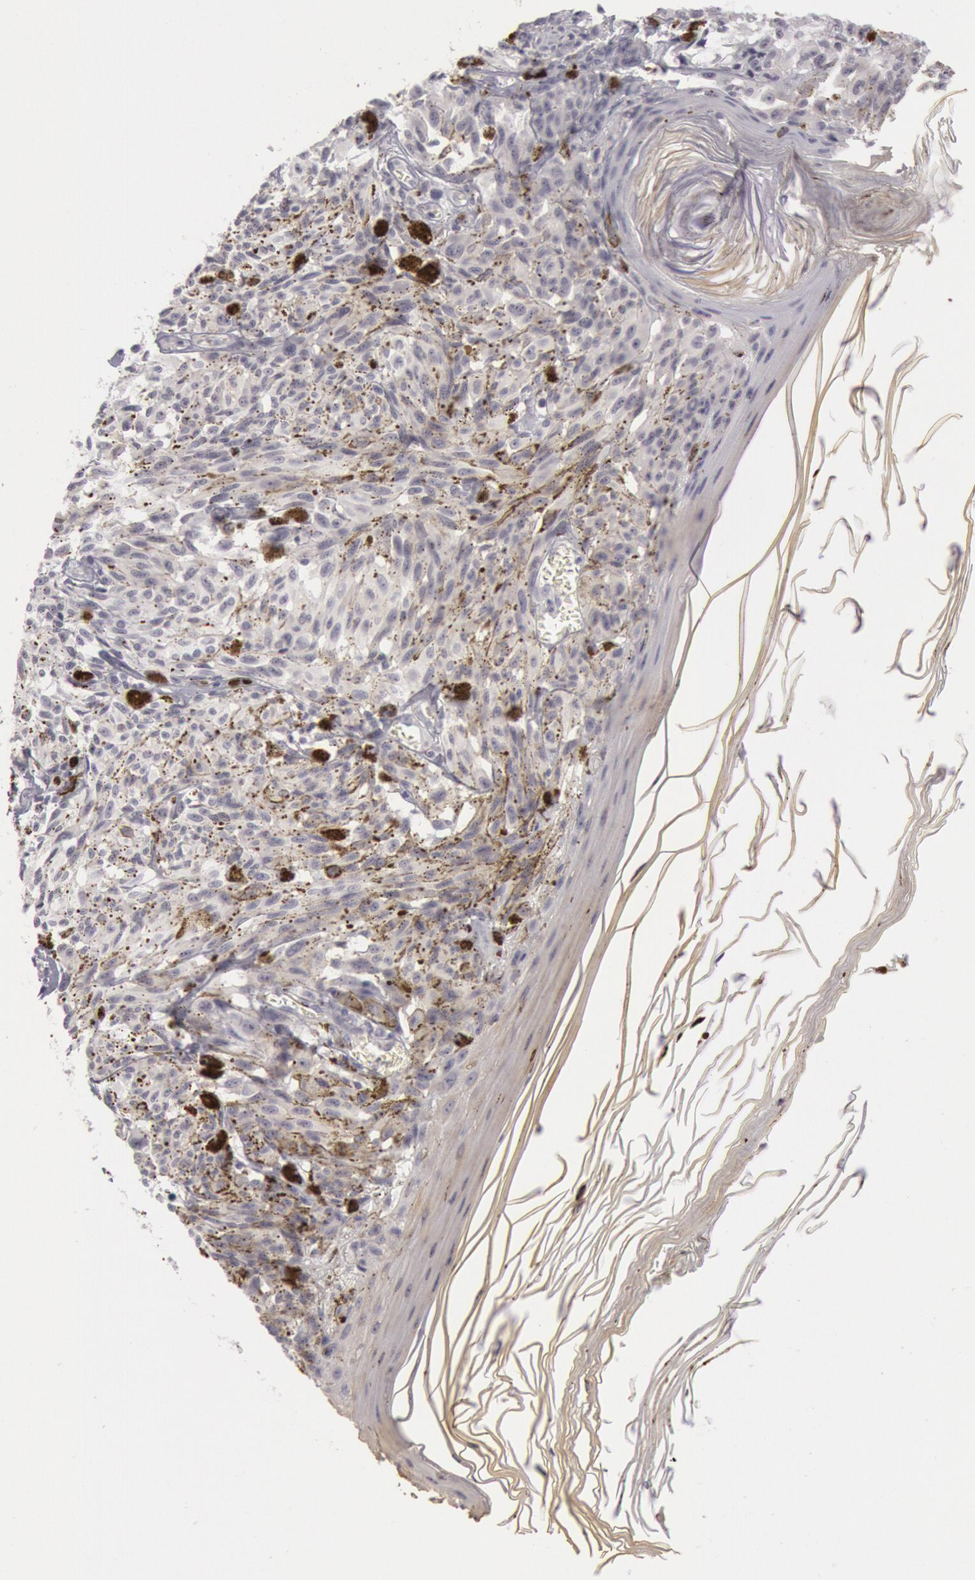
{"staining": {"intensity": "negative", "quantity": "none", "location": "none"}, "tissue": "melanoma", "cell_type": "Tumor cells", "image_type": "cancer", "snomed": [{"axis": "morphology", "description": "Malignant melanoma, NOS"}, {"axis": "topography", "description": "Skin"}], "caption": "Photomicrograph shows no protein expression in tumor cells of malignant melanoma tissue. (DAB (3,3'-diaminobenzidine) immunohistochemistry with hematoxylin counter stain).", "gene": "KRT16", "patient": {"sex": "male", "age": 67}}